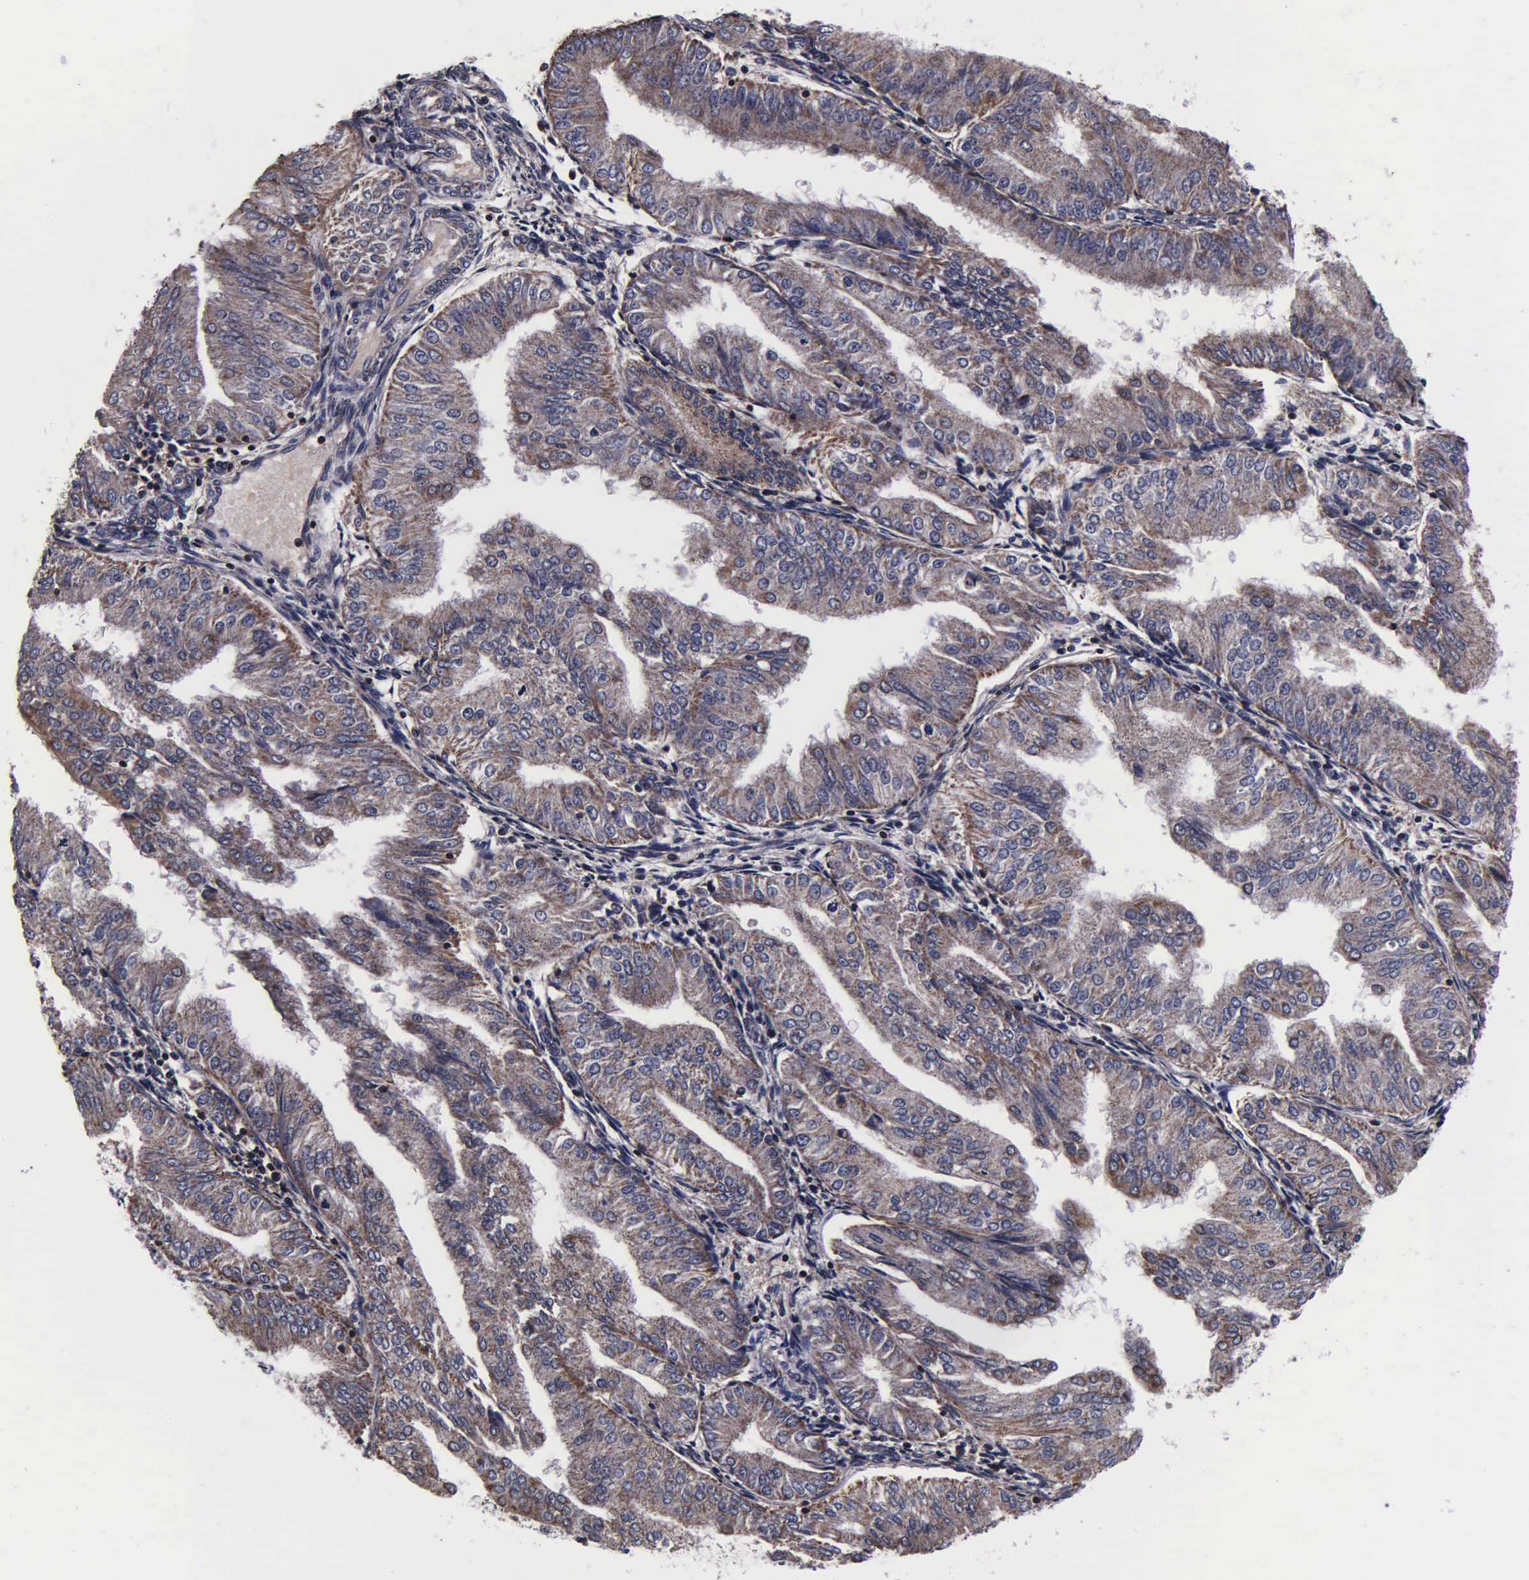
{"staining": {"intensity": "weak", "quantity": ">75%", "location": "cytoplasmic/membranous"}, "tissue": "endometrial cancer", "cell_type": "Tumor cells", "image_type": "cancer", "snomed": [{"axis": "morphology", "description": "Adenocarcinoma, NOS"}, {"axis": "topography", "description": "Endometrium"}], "caption": "Human endometrial cancer (adenocarcinoma) stained with a protein marker shows weak staining in tumor cells.", "gene": "PSMA3", "patient": {"sex": "female", "age": 53}}